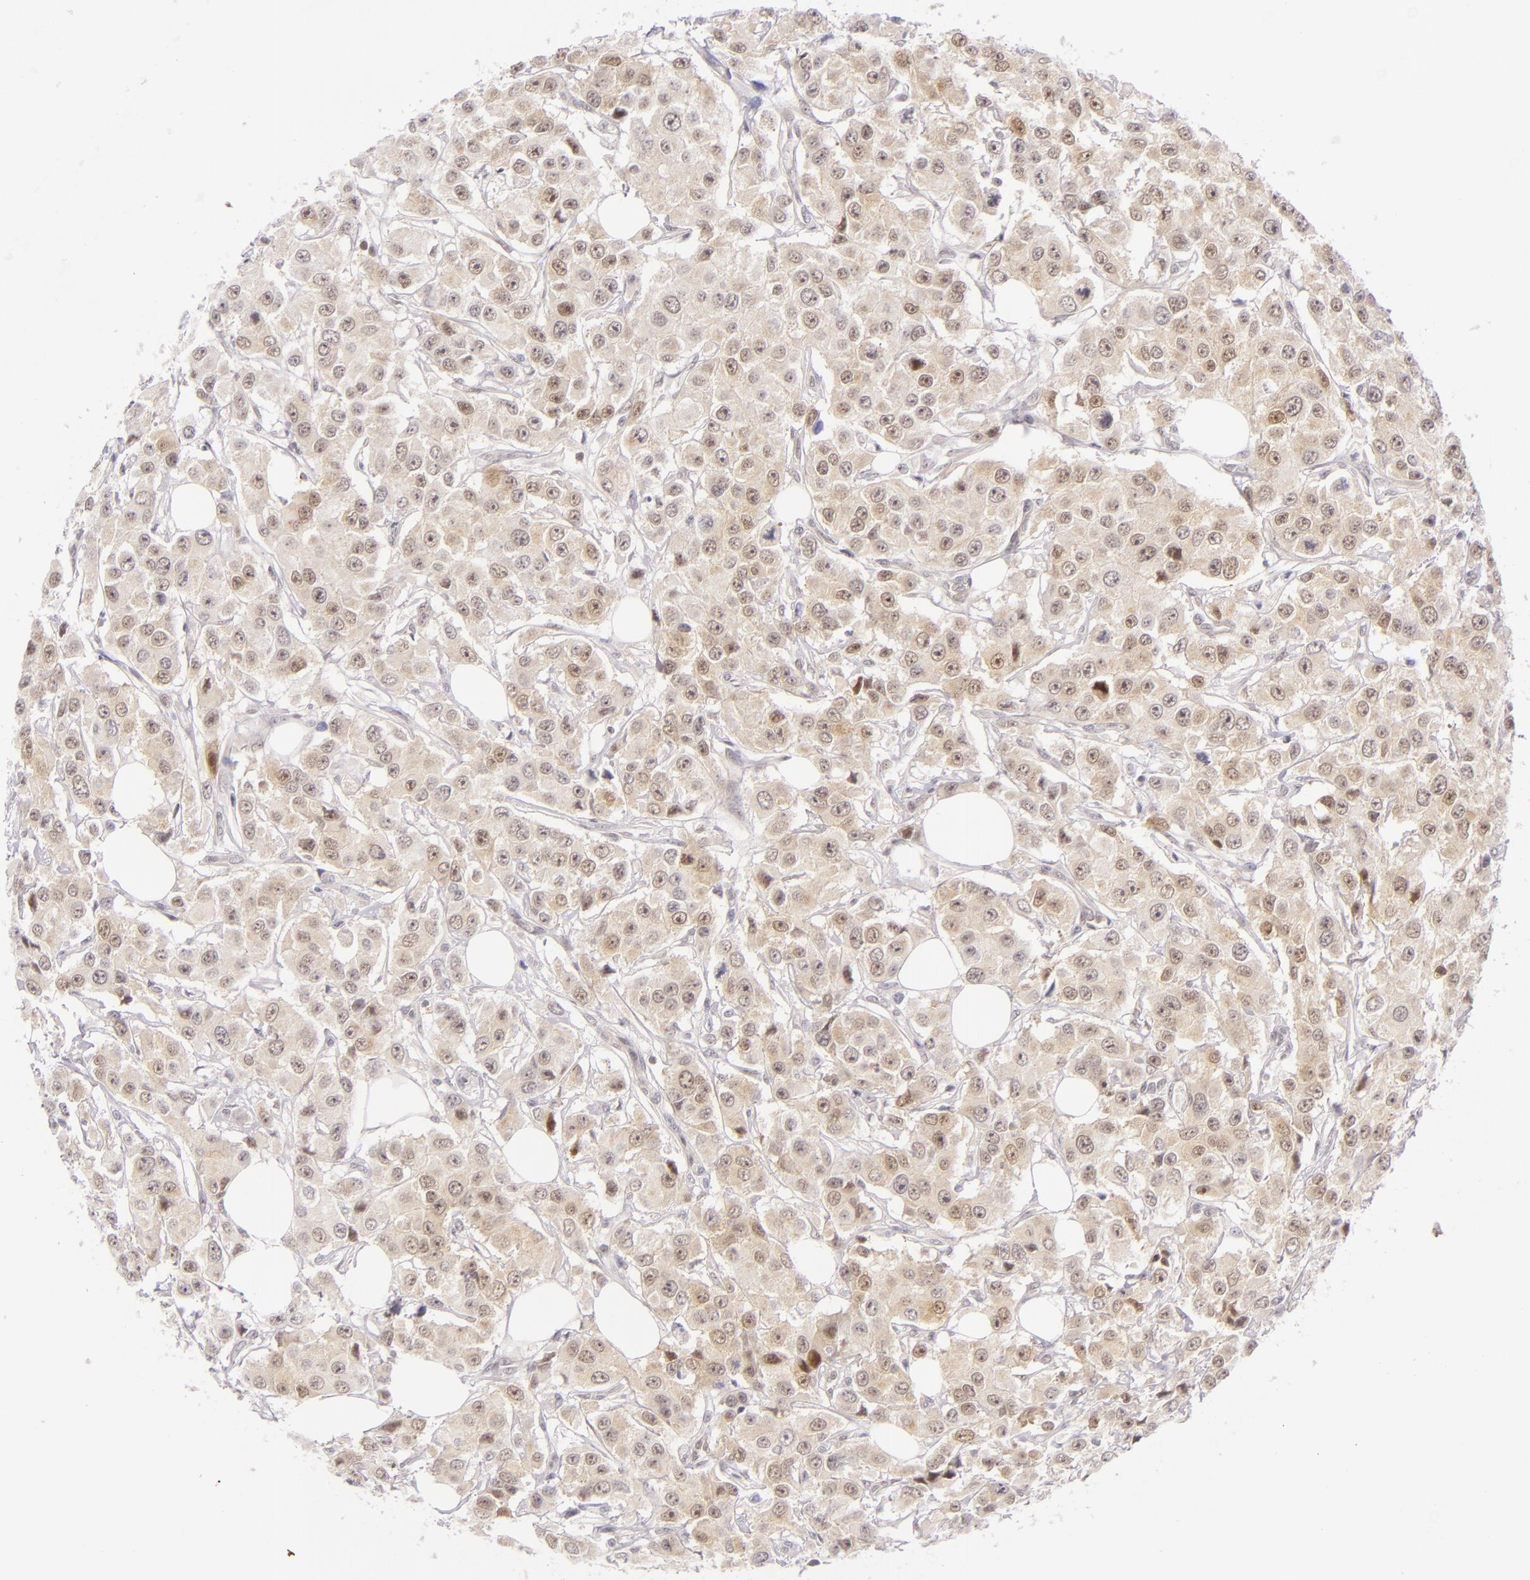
{"staining": {"intensity": "weak", "quantity": "25%-75%", "location": "cytoplasmic/membranous"}, "tissue": "breast cancer", "cell_type": "Tumor cells", "image_type": "cancer", "snomed": [{"axis": "morphology", "description": "Duct carcinoma"}, {"axis": "topography", "description": "Breast"}], "caption": "Protein expression analysis of breast cancer reveals weak cytoplasmic/membranous expression in approximately 25%-75% of tumor cells.", "gene": "BCL3", "patient": {"sex": "female", "age": 58}}